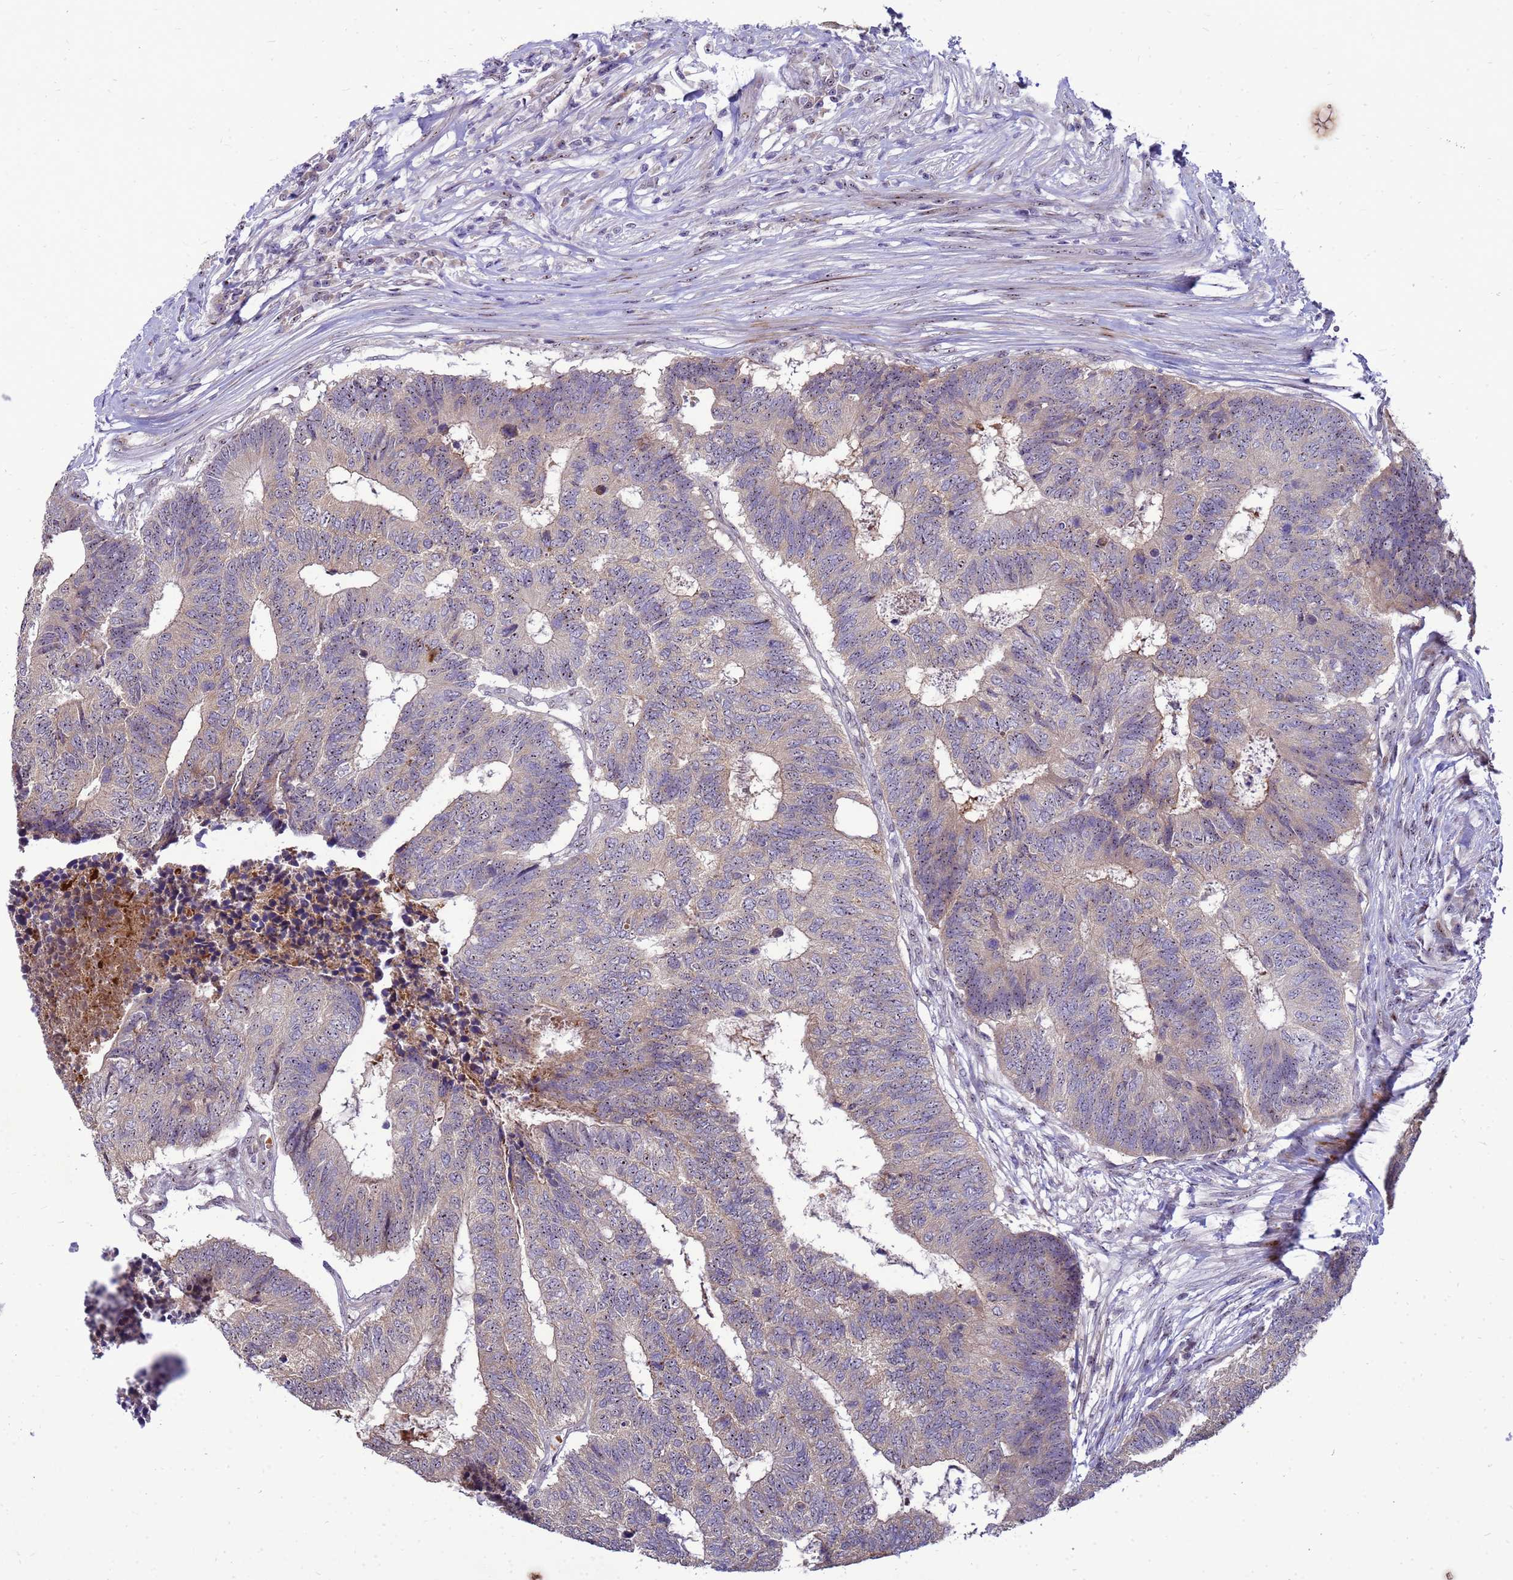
{"staining": {"intensity": "weak", "quantity": "25%-75%", "location": "cytoplasmic/membranous"}, "tissue": "colorectal cancer", "cell_type": "Tumor cells", "image_type": "cancer", "snomed": [{"axis": "morphology", "description": "Adenocarcinoma, NOS"}, {"axis": "topography", "description": "Colon"}], "caption": "Protein expression analysis of human colorectal cancer reveals weak cytoplasmic/membranous expression in approximately 25%-75% of tumor cells.", "gene": "RSPO1", "patient": {"sex": "female", "age": 67}}